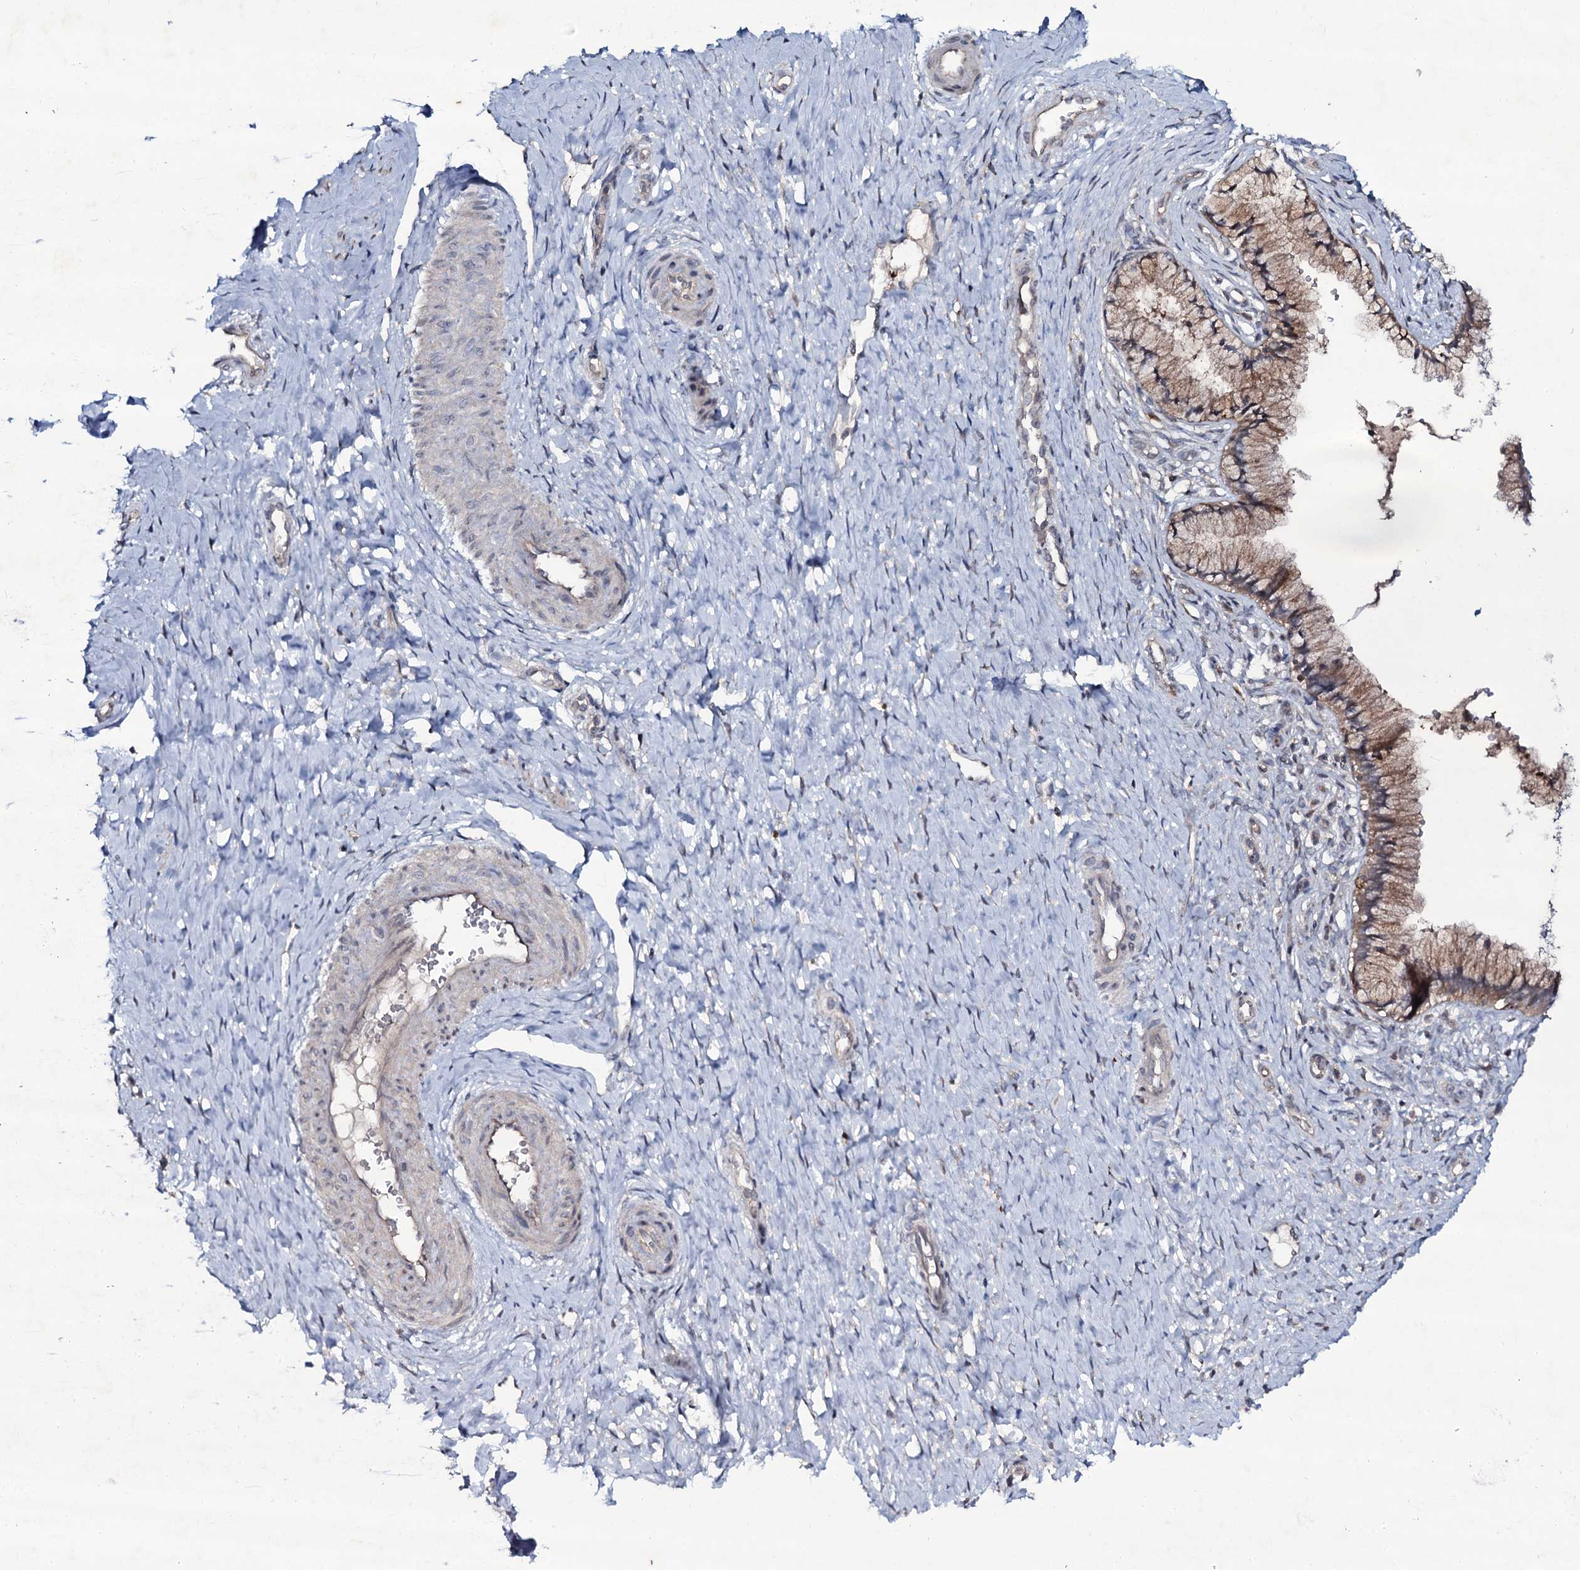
{"staining": {"intensity": "moderate", "quantity": ">75%", "location": "cytoplasmic/membranous"}, "tissue": "cervix", "cell_type": "Glandular cells", "image_type": "normal", "snomed": [{"axis": "morphology", "description": "Normal tissue, NOS"}, {"axis": "topography", "description": "Cervix"}], "caption": "Immunohistochemical staining of normal cervix reveals moderate cytoplasmic/membranous protein staining in about >75% of glandular cells.", "gene": "SNAP23", "patient": {"sex": "female", "age": 36}}